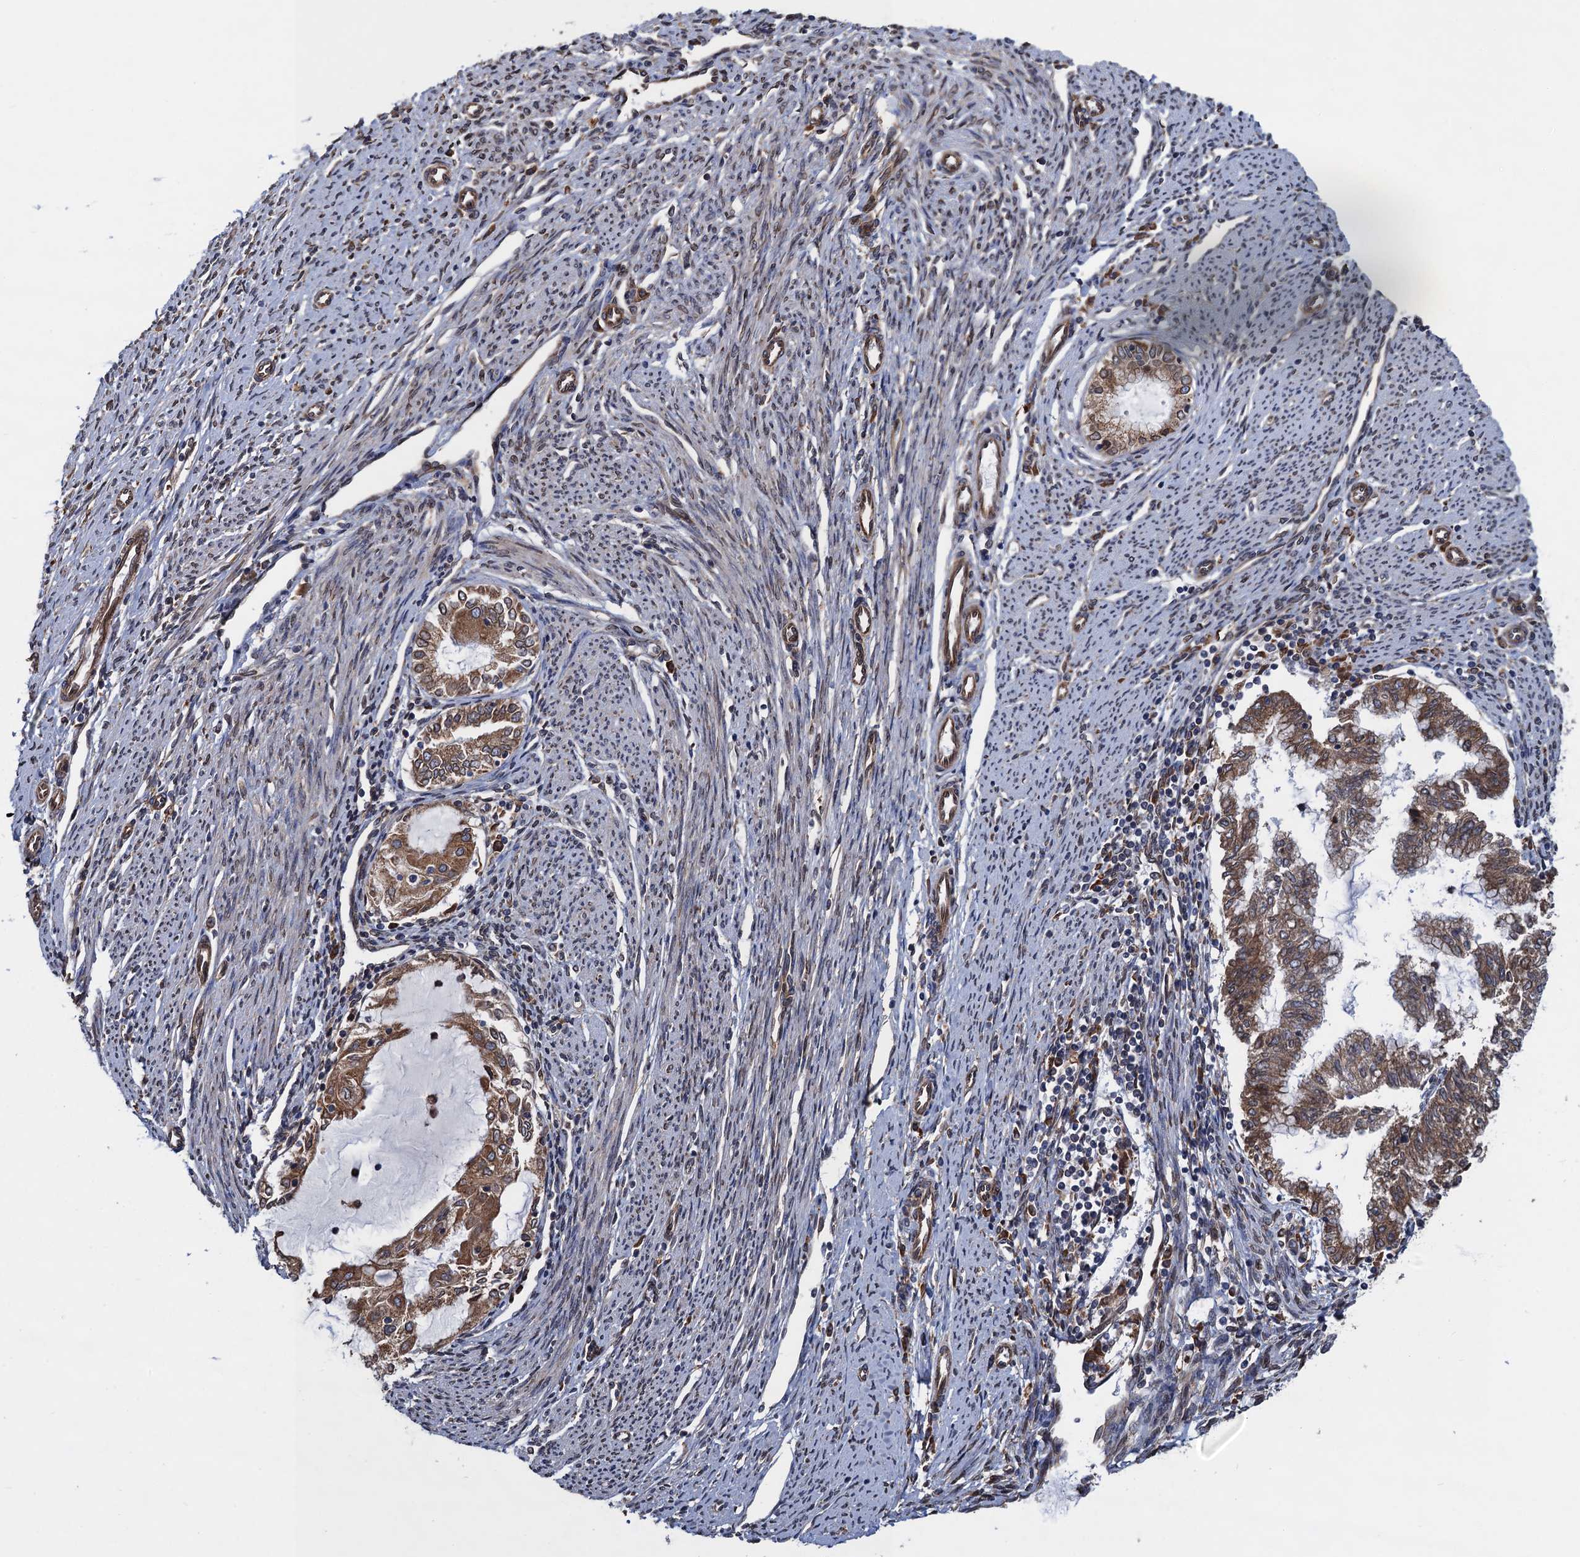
{"staining": {"intensity": "moderate", "quantity": ">75%", "location": "cytoplasmic/membranous"}, "tissue": "endometrial cancer", "cell_type": "Tumor cells", "image_type": "cancer", "snomed": [{"axis": "morphology", "description": "Adenocarcinoma, NOS"}, {"axis": "topography", "description": "Endometrium"}], "caption": "A photomicrograph showing moderate cytoplasmic/membranous staining in about >75% of tumor cells in endometrial adenocarcinoma, as visualized by brown immunohistochemical staining.", "gene": "ARMC5", "patient": {"sex": "female", "age": 79}}